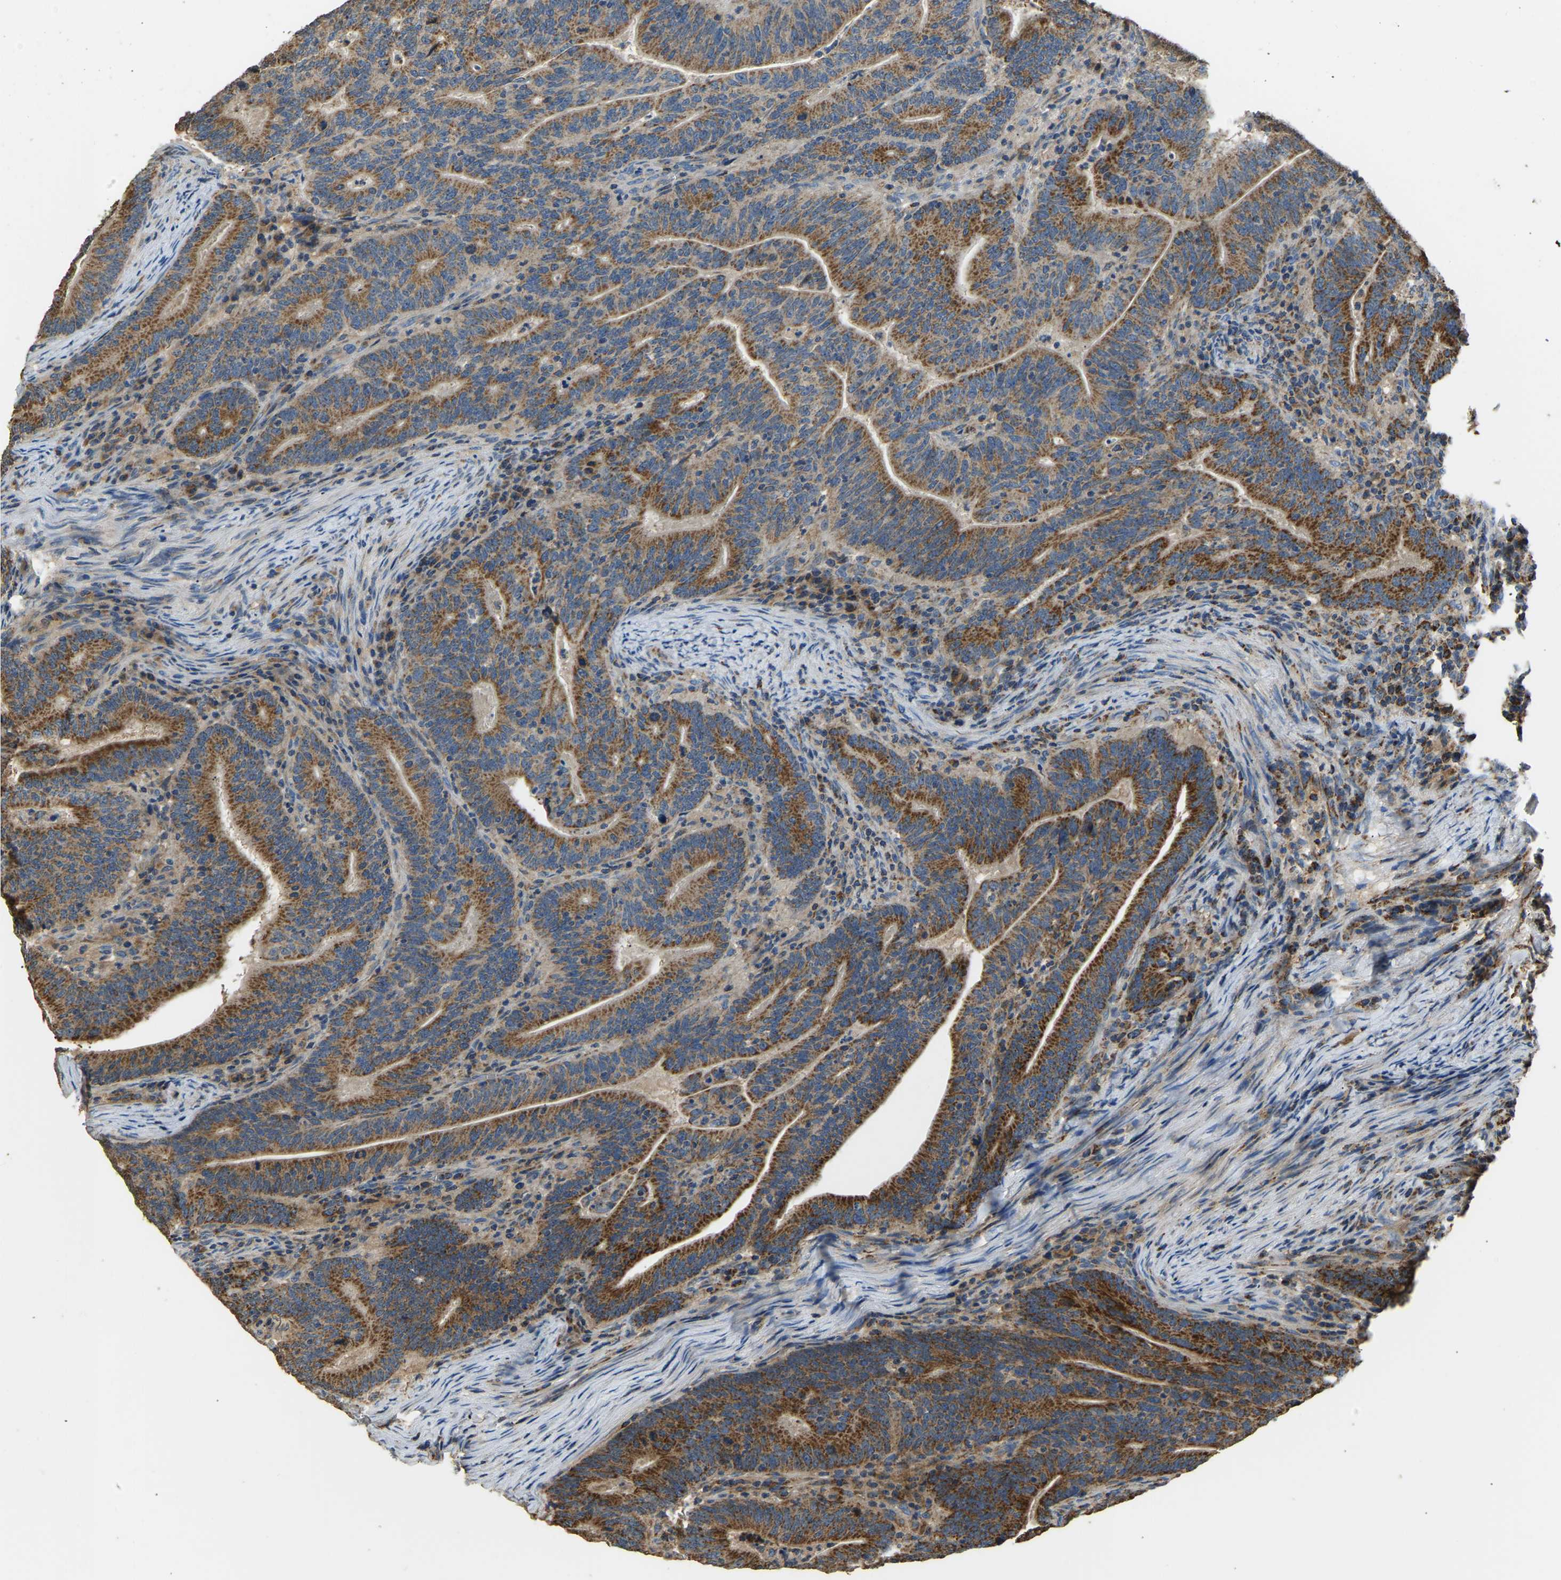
{"staining": {"intensity": "strong", "quantity": ">75%", "location": "cytoplasmic/membranous"}, "tissue": "colorectal cancer", "cell_type": "Tumor cells", "image_type": "cancer", "snomed": [{"axis": "morphology", "description": "Adenocarcinoma, NOS"}, {"axis": "topography", "description": "Colon"}], "caption": "There is high levels of strong cytoplasmic/membranous expression in tumor cells of colorectal cancer, as demonstrated by immunohistochemical staining (brown color).", "gene": "TUFM", "patient": {"sex": "female", "age": 66}}